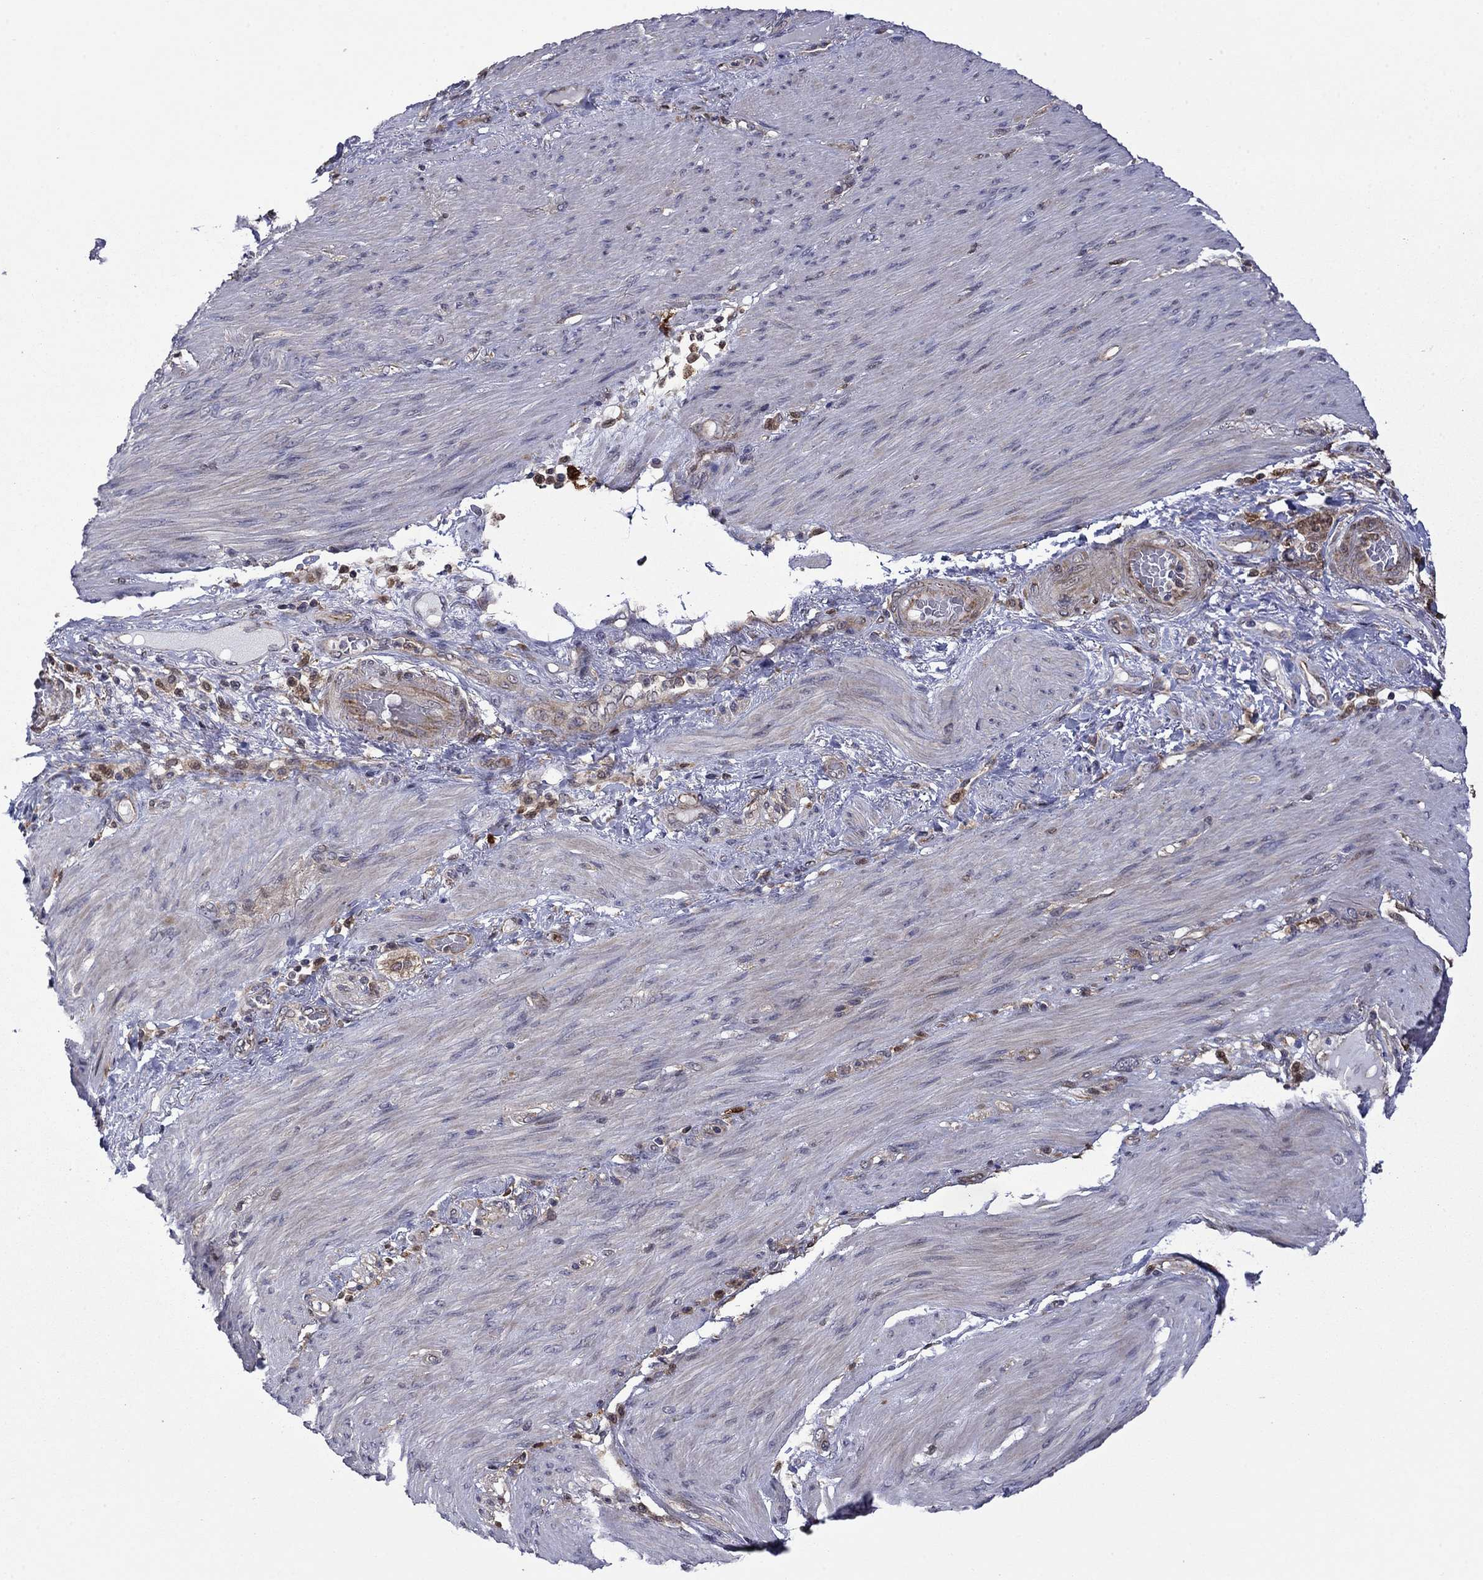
{"staining": {"intensity": "moderate", "quantity": ">75%", "location": "cytoplasmic/membranous"}, "tissue": "stomach cancer", "cell_type": "Tumor cells", "image_type": "cancer", "snomed": [{"axis": "morphology", "description": "Normal tissue, NOS"}, {"axis": "morphology", "description": "Adenocarcinoma, NOS"}, {"axis": "topography", "description": "Stomach"}], "caption": "Immunohistochemistry (DAB) staining of stomach cancer displays moderate cytoplasmic/membranous protein staining in approximately >75% of tumor cells.", "gene": "TPMT", "patient": {"sex": "female", "age": 79}}